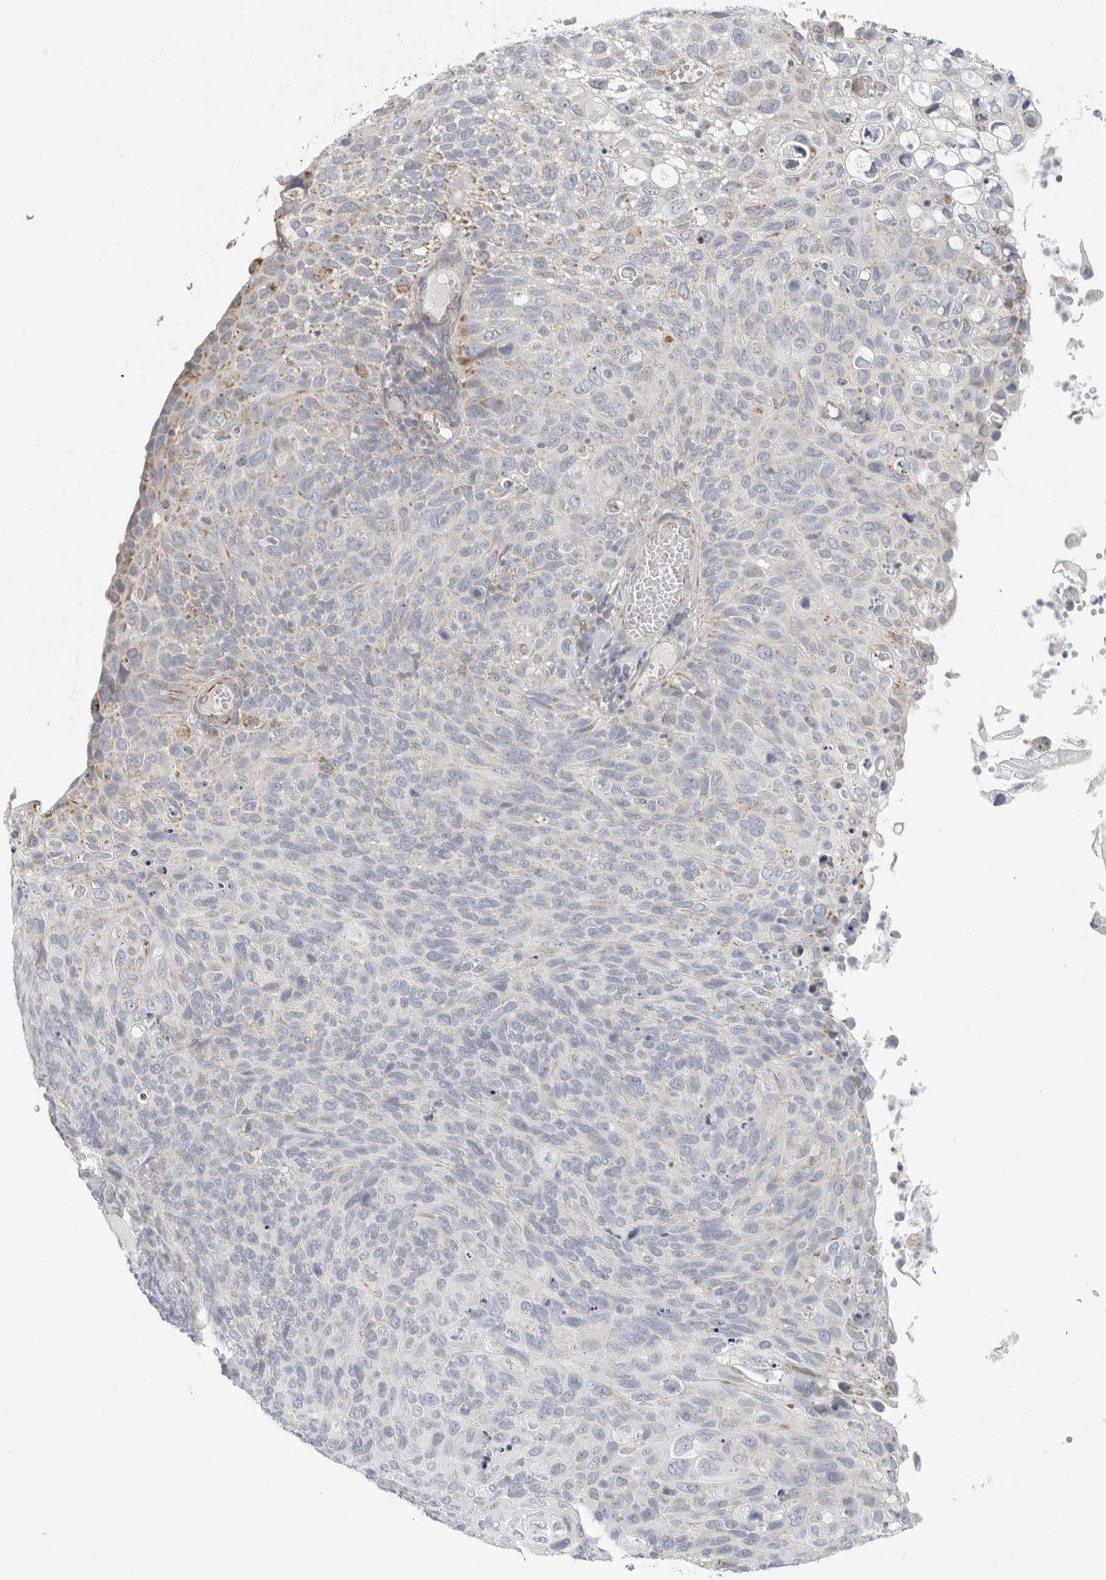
{"staining": {"intensity": "moderate", "quantity": "<25%", "location": "cytoplasmic/membranous"}, "tissue": "cervical cancer", "cell_type": "Tumor cells", "image_type": "cancer", "snomed": [{"axis": "morphology", "description": "Squamous cell carcinoma, NOS"}, {"axis": "topography", "description": "Cervix"}], "caption": "A brown stain highlights moderate cytoplasmic/membranous staining of a protein in cervical squamous cell carcinoma tumor cells.", "gene": "FAHD1", "patient": {"sex": "female", "age": 70}}